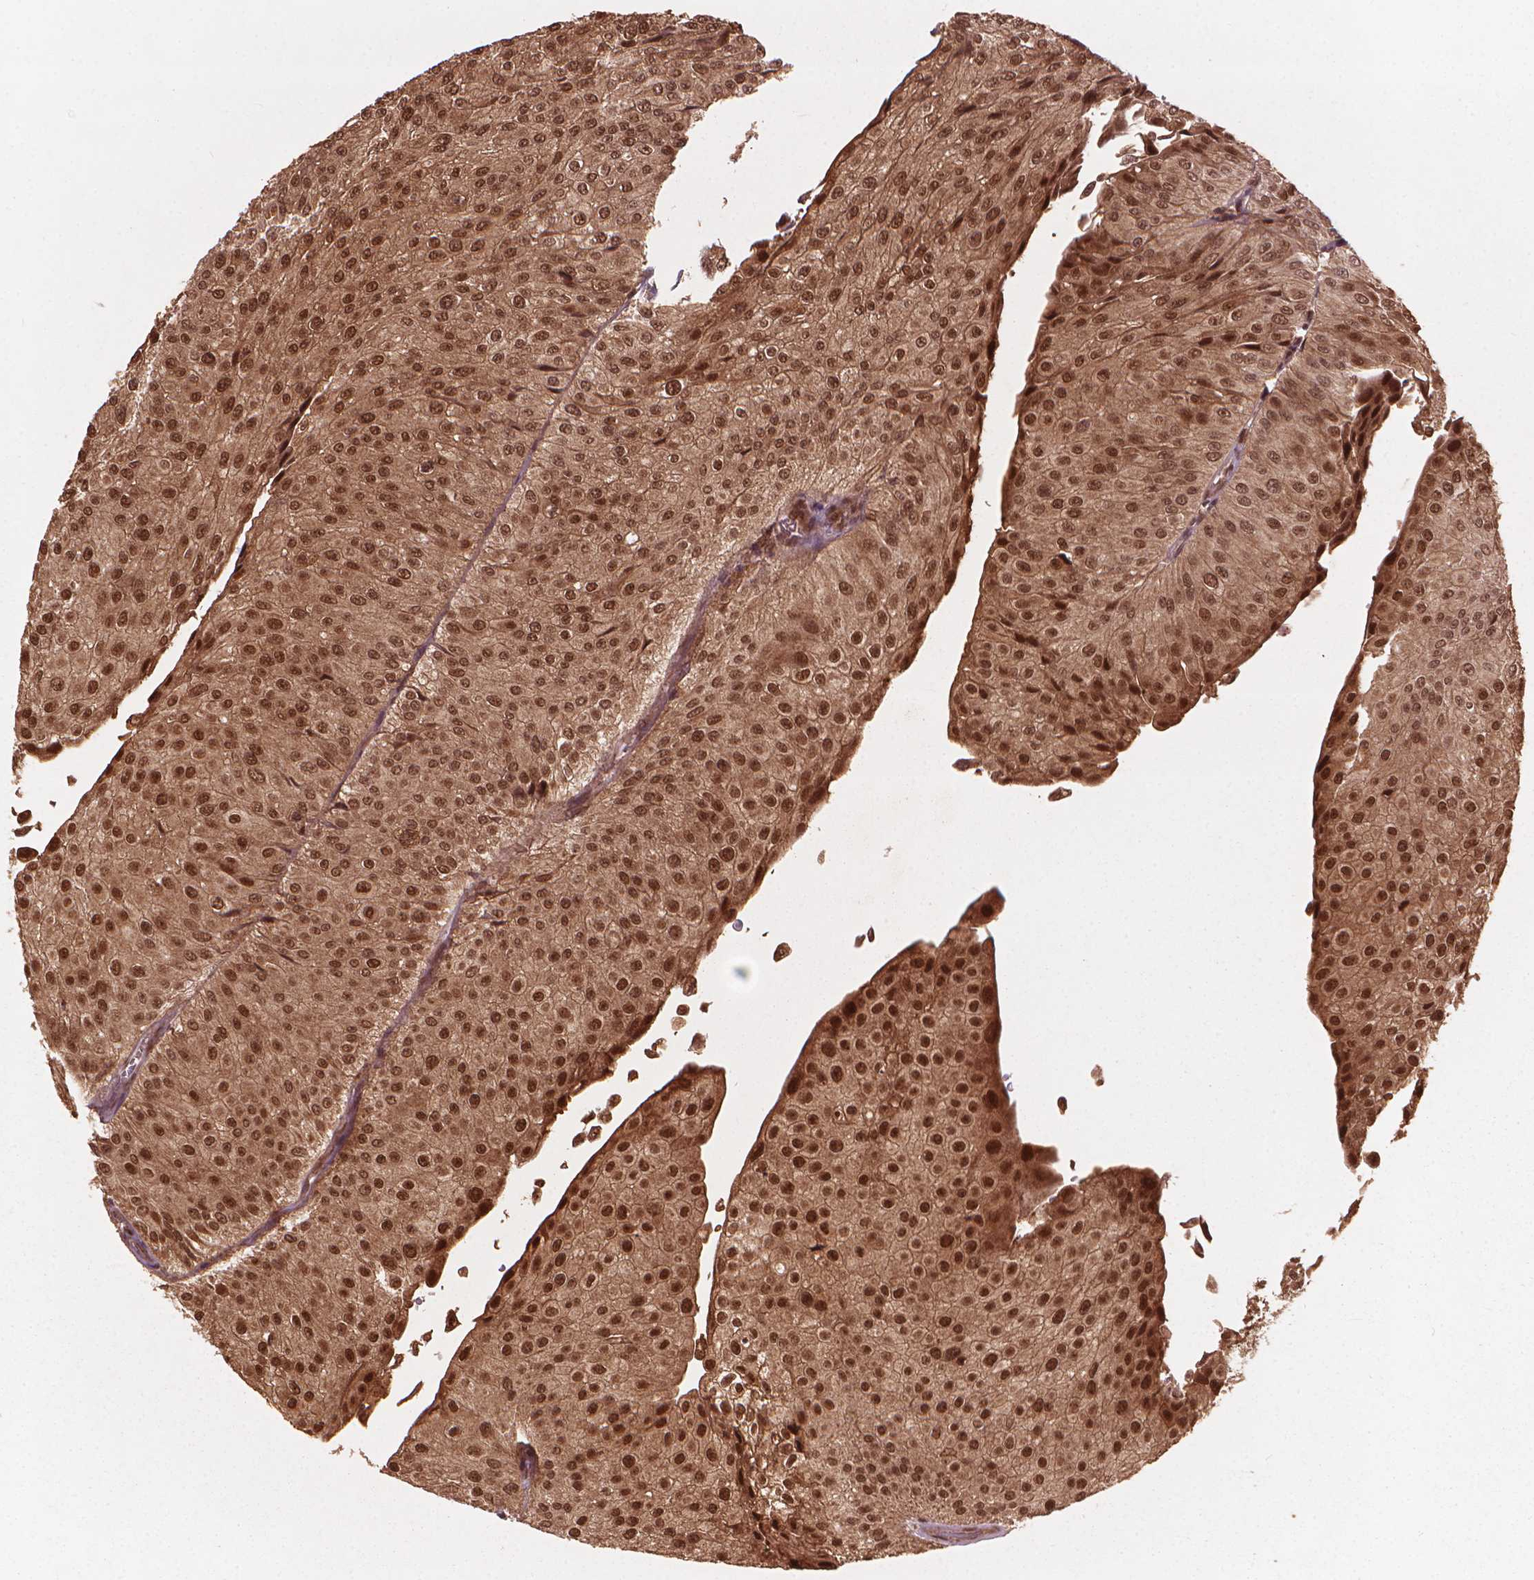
{"staining": {"intensity": "moderate", "quantity": ">75%", "location": "nuclear"}, "tissue": "urothelial cancer", "cell_type": "Tumor cells", "image_type": "cancer", "snomed": [{"axis": "morphology", "description": "Urothelial carcinoma, NOS"}, {"axis": "topography", "description": "Urinary bladder"}], "caption": "Urothelial cancer stained with DAB (3,3'-diaminobenzidine) immunohistochemistry displays medium levels of moderate nuclear positivity in approximately >75% of tumor cells.", "gene": "SSU72", "patient": {"sex": "male", "age": 67}}